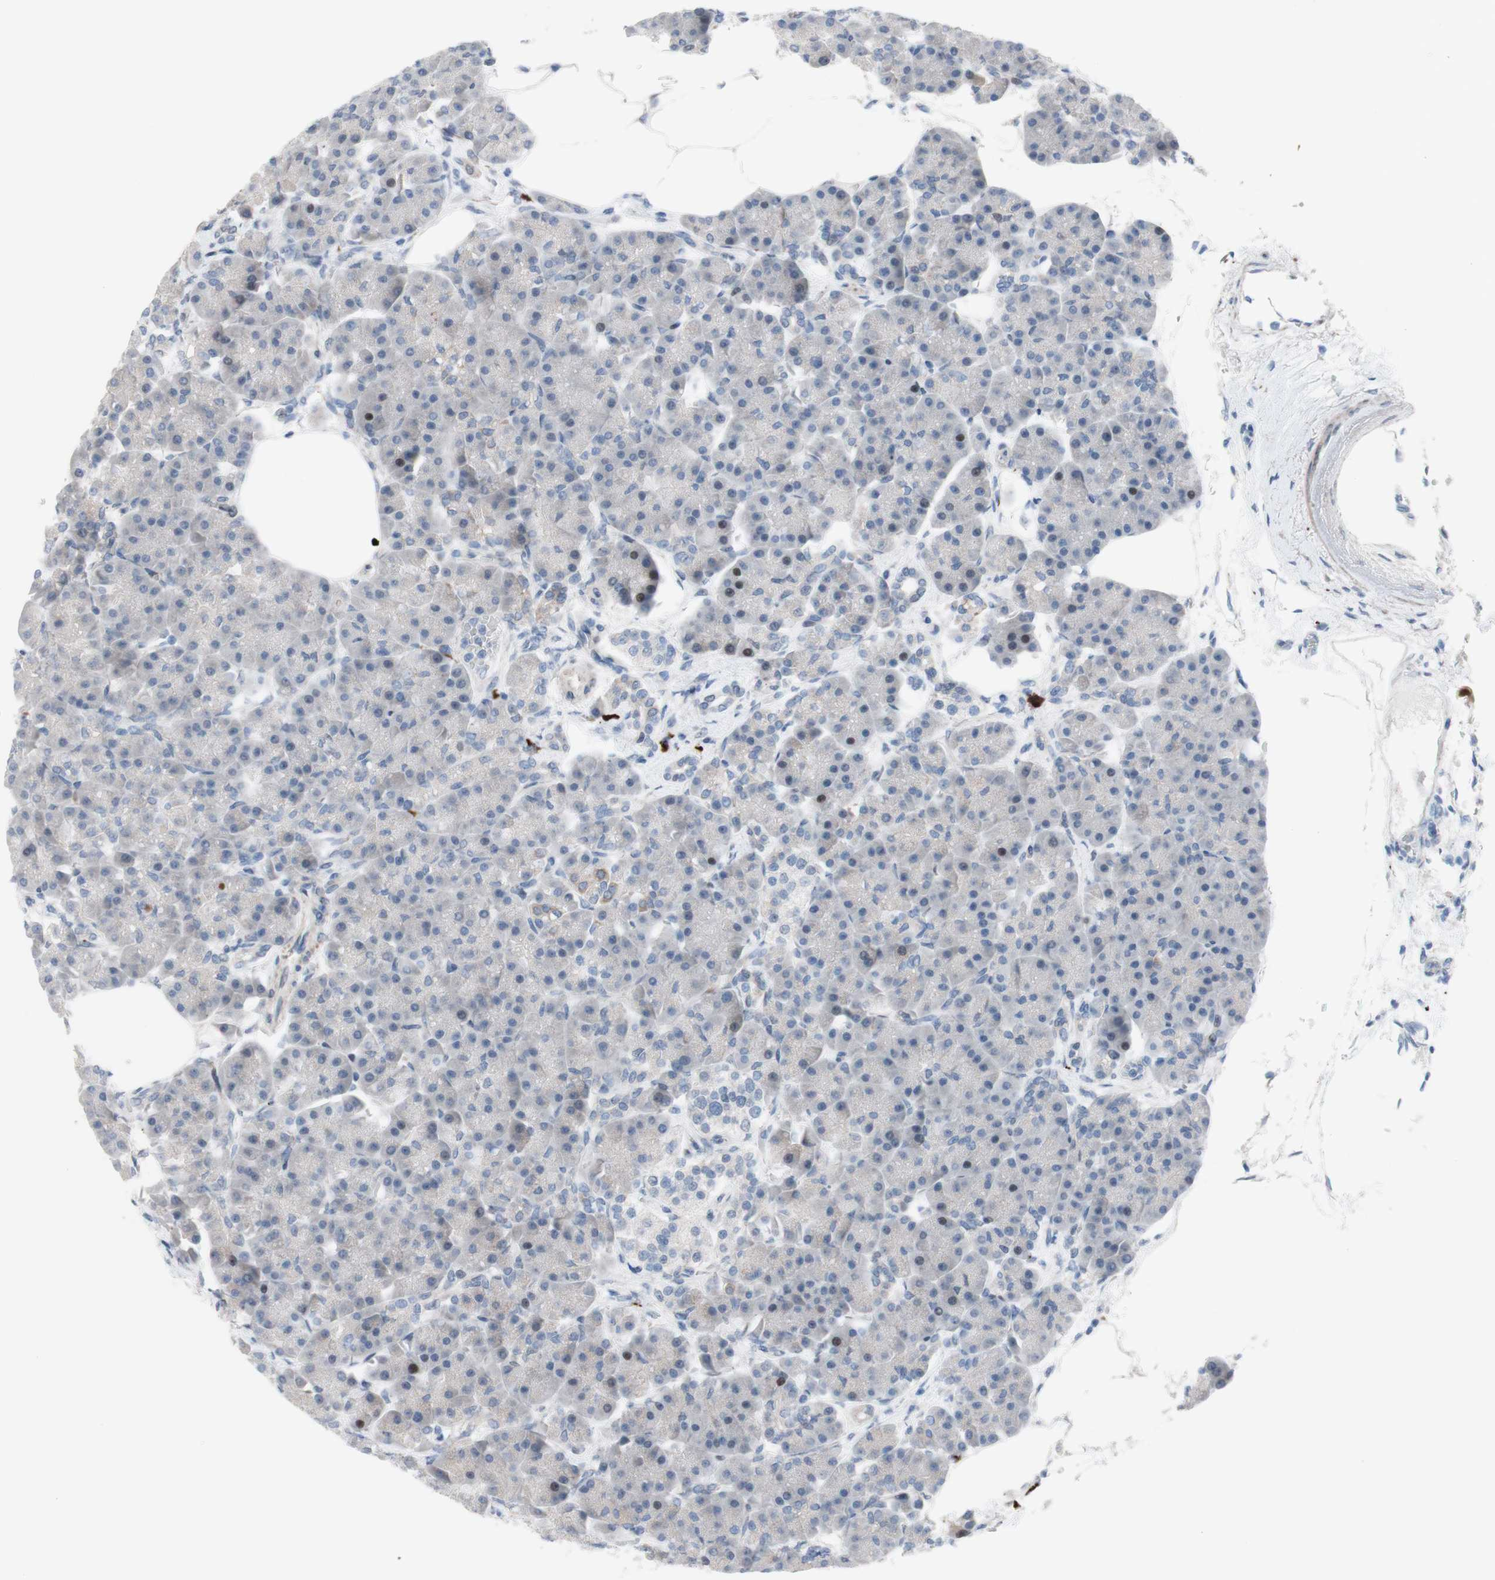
{"staining": {"intensity": "weak", "quantity": "<25%", "location": "nuclear"}, "tissue": "pancreas", "cell_type": "Exocrine glandular cells", "image_type": "normal", "snomed": [{"axis": "morphology", "description": "Normal tissue, NOS"}, {"axis": "topography", "description": "Pancreas"}], "caption": "Benign pancreas was stained to show a protein in brown. There is no significant staining in exocrine glandular cells. (DAB immunohistochemistry (IHC) visualized using brightfield microscopy, high magnification).", "gene": "PHTF2", "patient": {"sex": "female", "age": 70}}